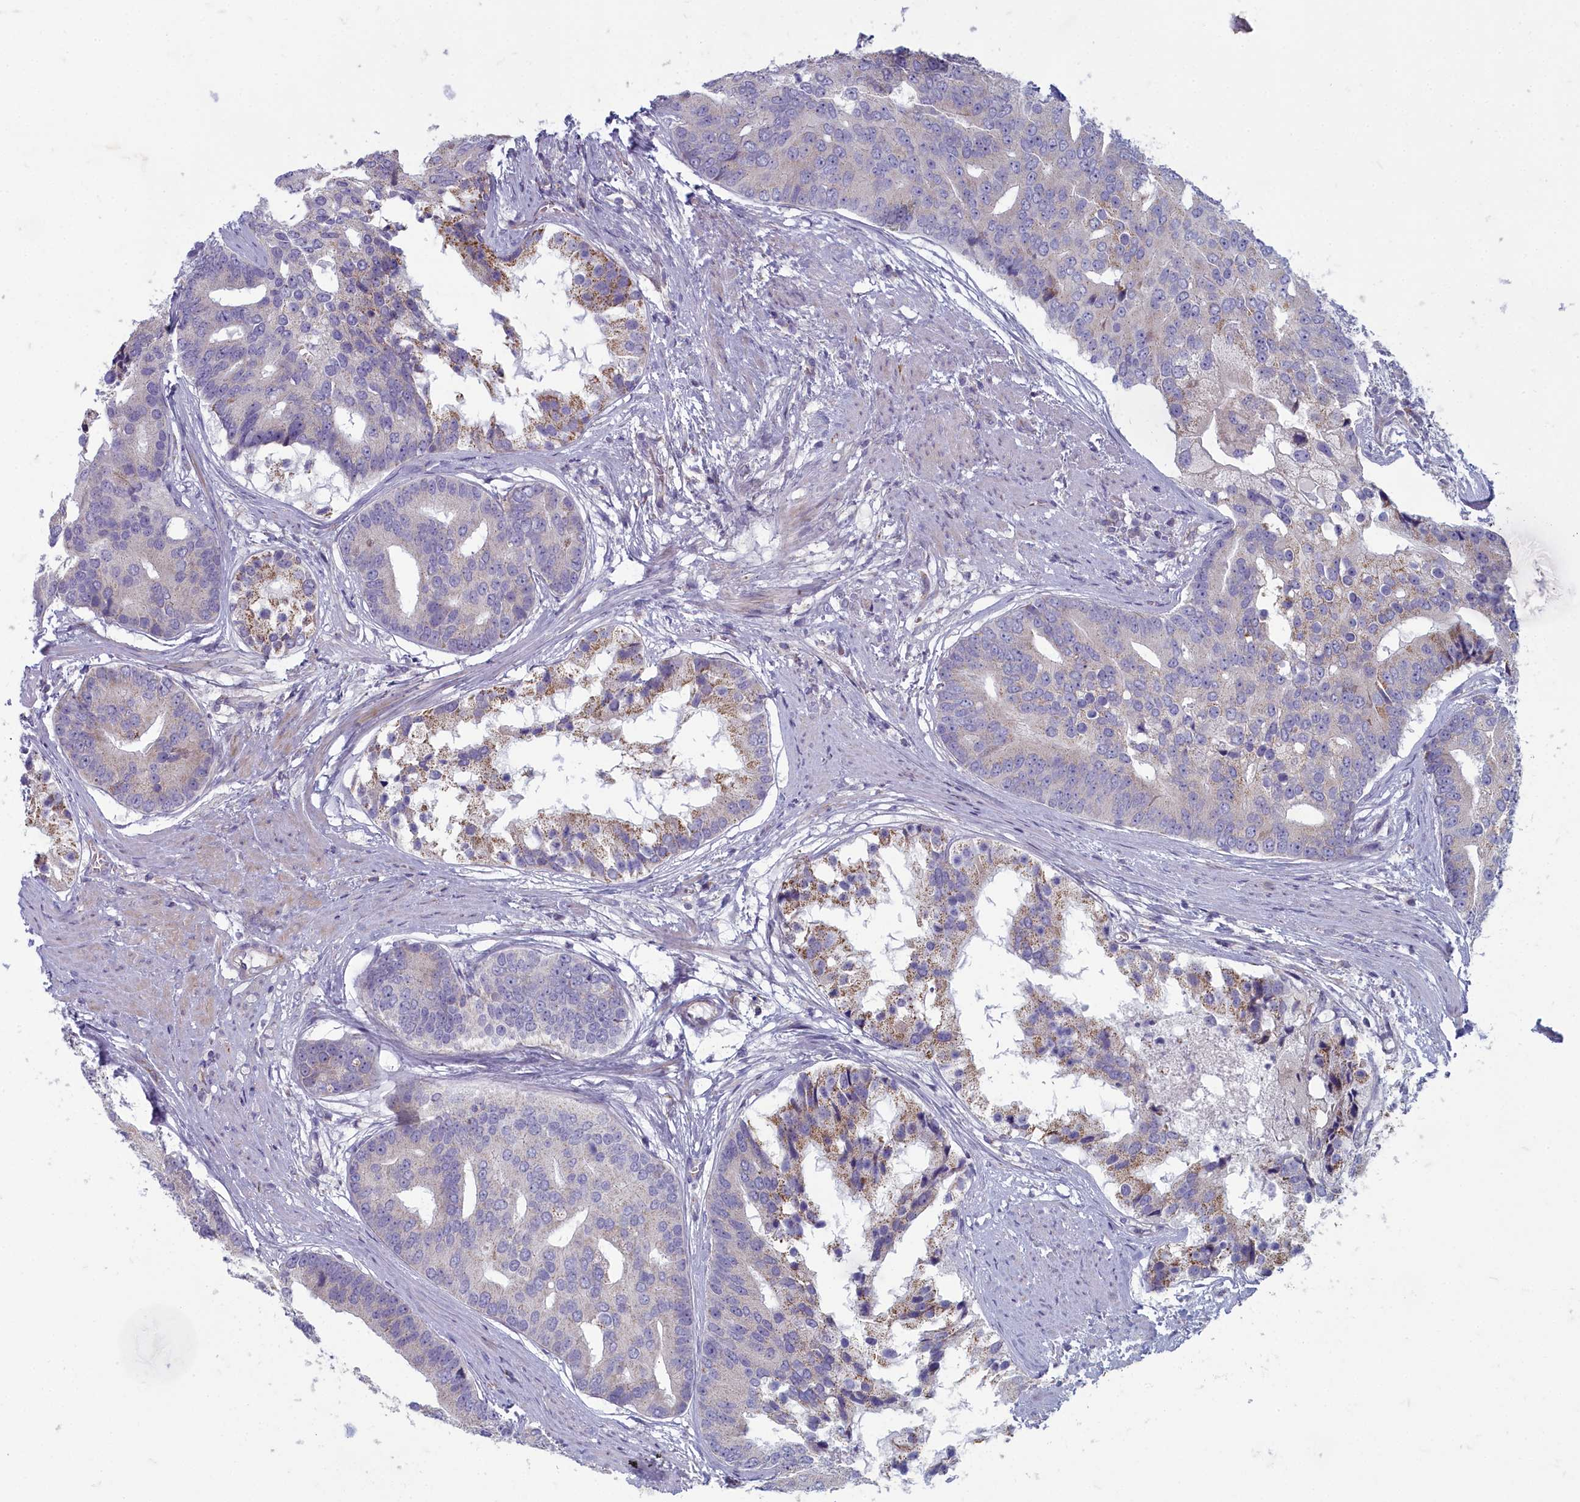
{"staining": {"intensity": "moderate", "quantity": "<25%", "location": "cytoplasmic/membranous"}, "tissue": "prostate cancer", "cell_type": "Tumor cells", "image_type": "cancer", "snomed": [{"axis": "morphology", "description": "Adenocarcinoma, High grade"}, {"axis": "topography", "description": "Prostate"}], "caption": "A high-resolution histopathology image shows immunohistochemistry staining of prostate cancer (high-grade adenocarcinoma), which demonstrates moderate cytoplasmic/membranous expression in approximately <25% of tumor cells. (Stains: DAB (3,3'-diaminobenzidine) in brown, nuclei in blue, Microscopy: brightfield microscopy at high magnification).", "gene": "INSYN2A", "patient": {"sex": "male", "age": 62}}